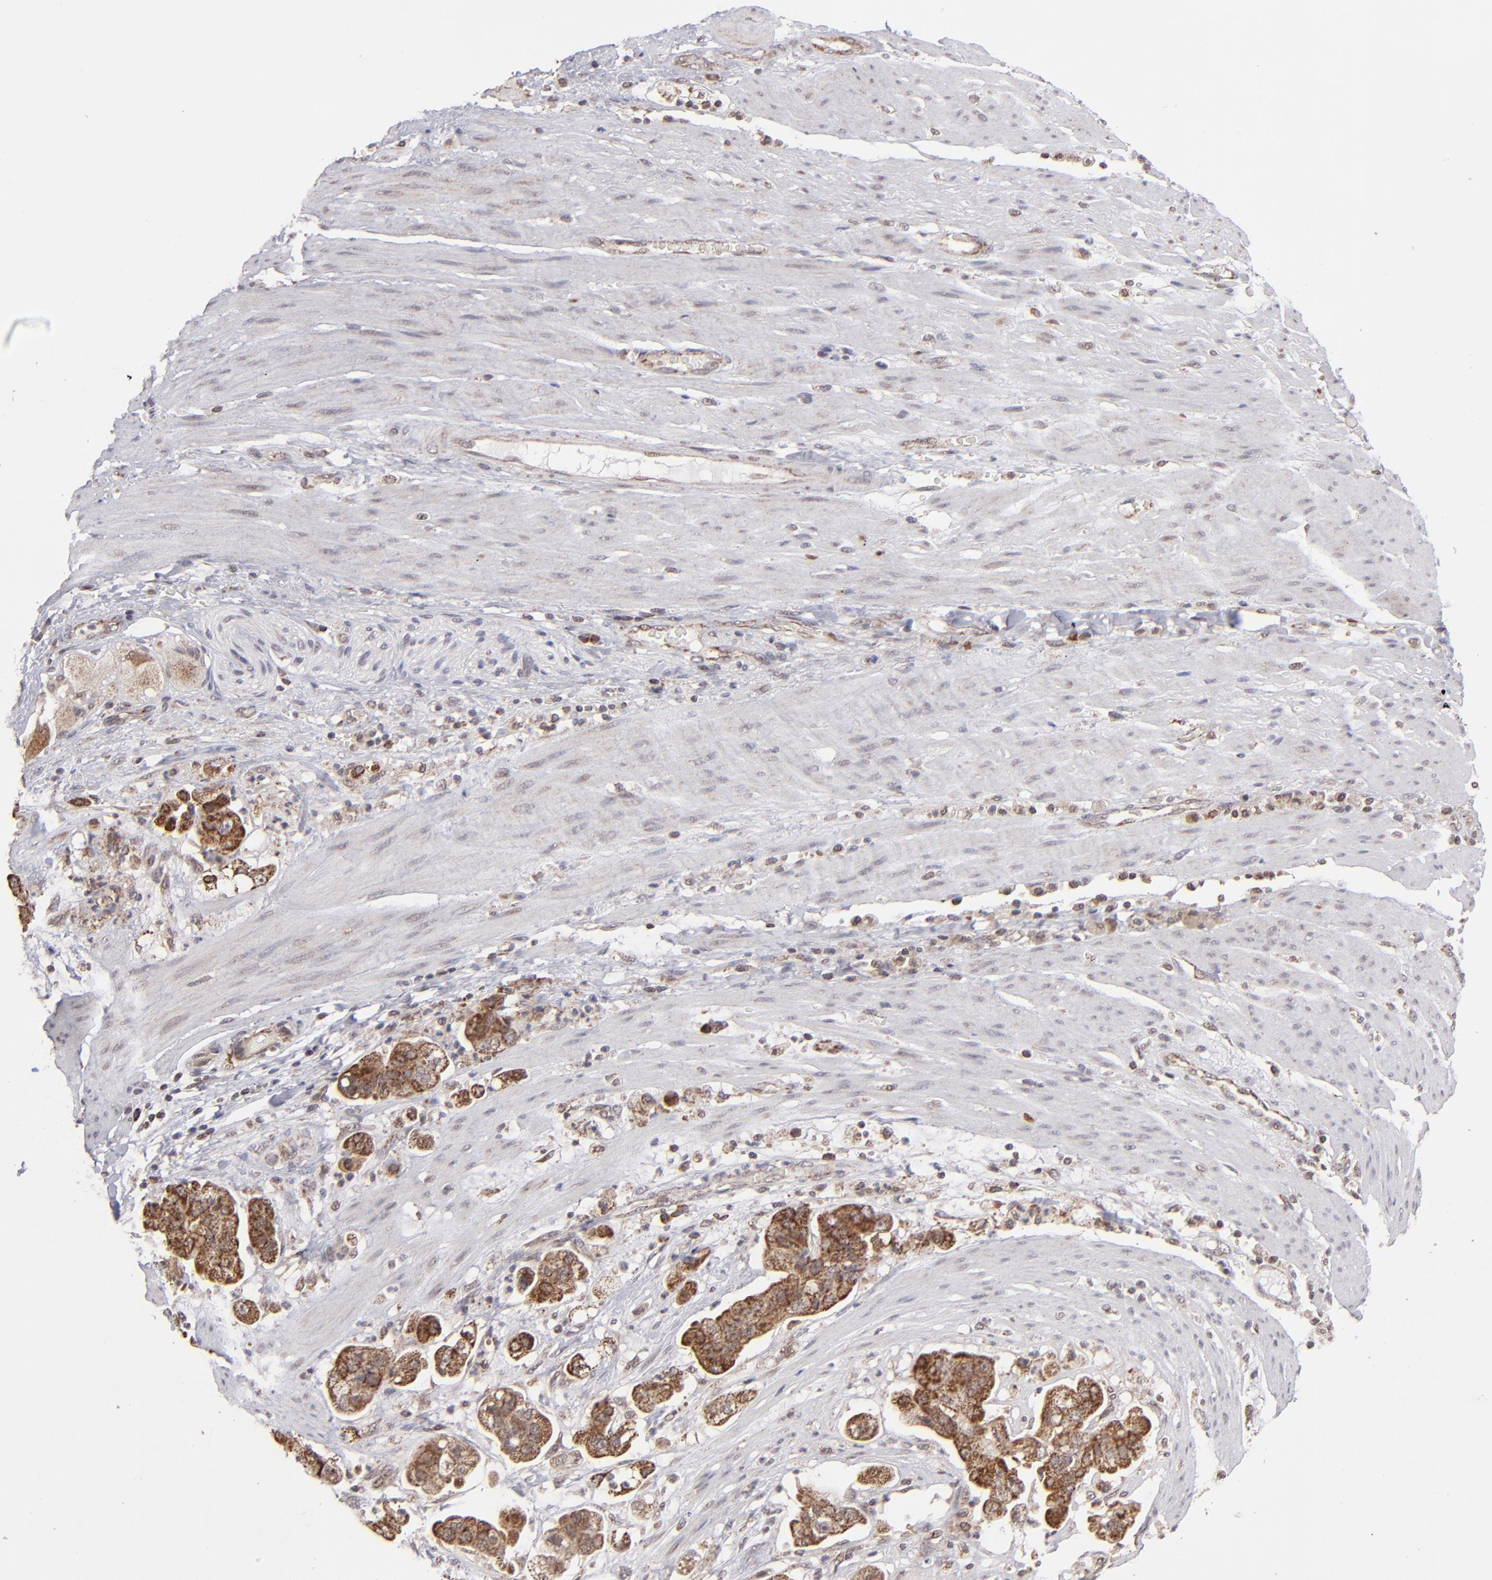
{"staining": {"intensity": "moderate", "quantity": ">75%", "location": "cytoplasmic/membranous"}, "tissue": "stomach cancer", "cell_type": "Tumor cells", "image_type": "cancer", "snomed": [{"axis": "morphology", "description": "Adenocarcinoma, NOS"}, {"axis": "topography", "description": "Stomach"}], "caption": "IHC micrograph of stomach cancer stained for a protein (brown), which demonstrates medium levels of moderate cytoplasmic/membranous staining in approximately >75% of tumor cells.", "gene": "SLC15A1", "patient": {"sex": "male", "age": 62}}